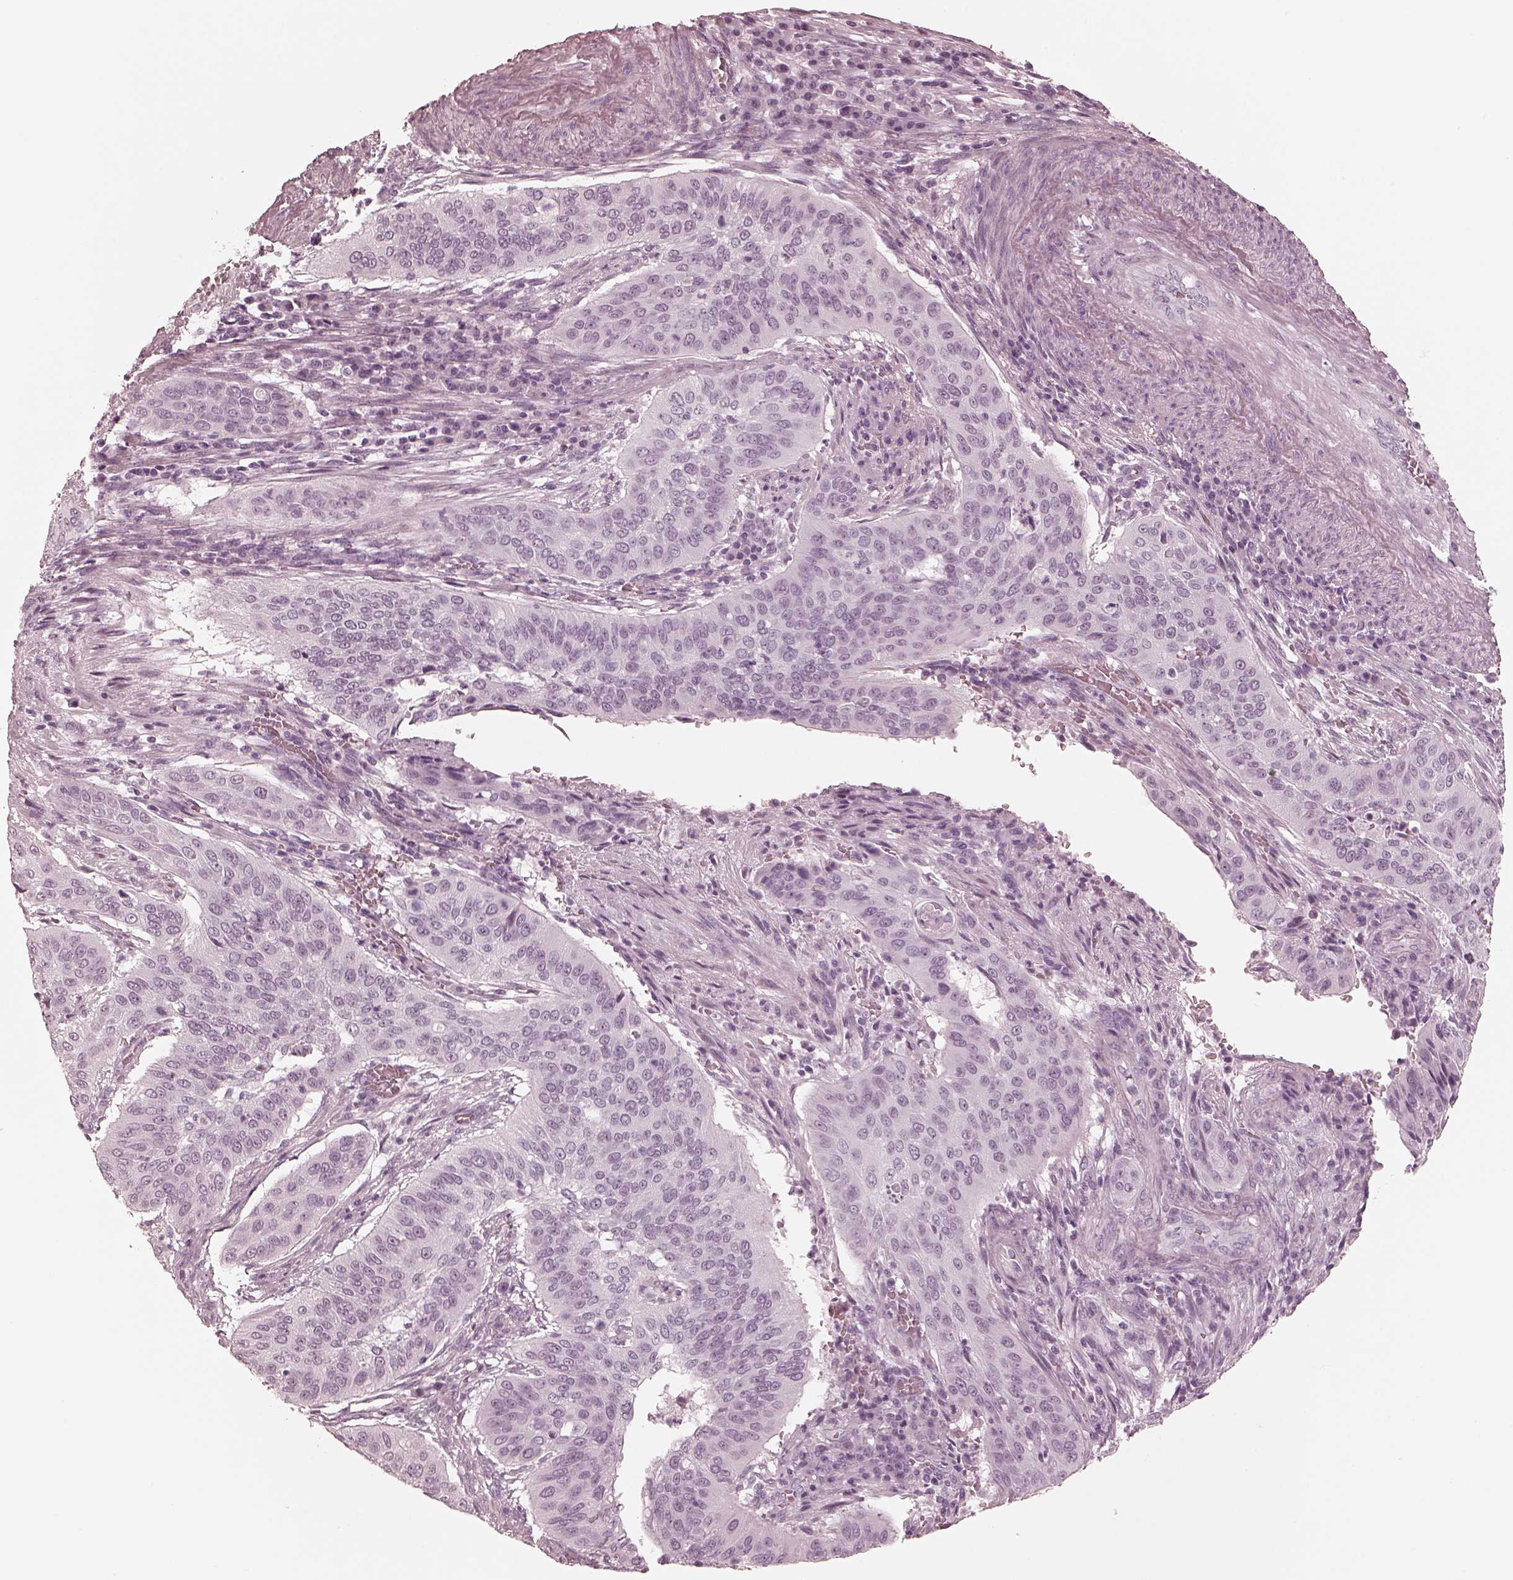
{"staining": {"intensity": "negative", "quantity": "none", "location": "none"}, "tissue": "cervical cancer", "cell_type": "Tumor cells", "image_type": "cancer", "snomed": [{"axis": "morphology", "description": "Squamous cell carcinoma, NOS"}, {"axis": "topography", "description": "Cervix"}], "caption": "Tumor cells show no significant staining in squamous cell carcinoma (cervical).", "gene": "CALR3", "patient": {"sex": "female", "age": 39}}